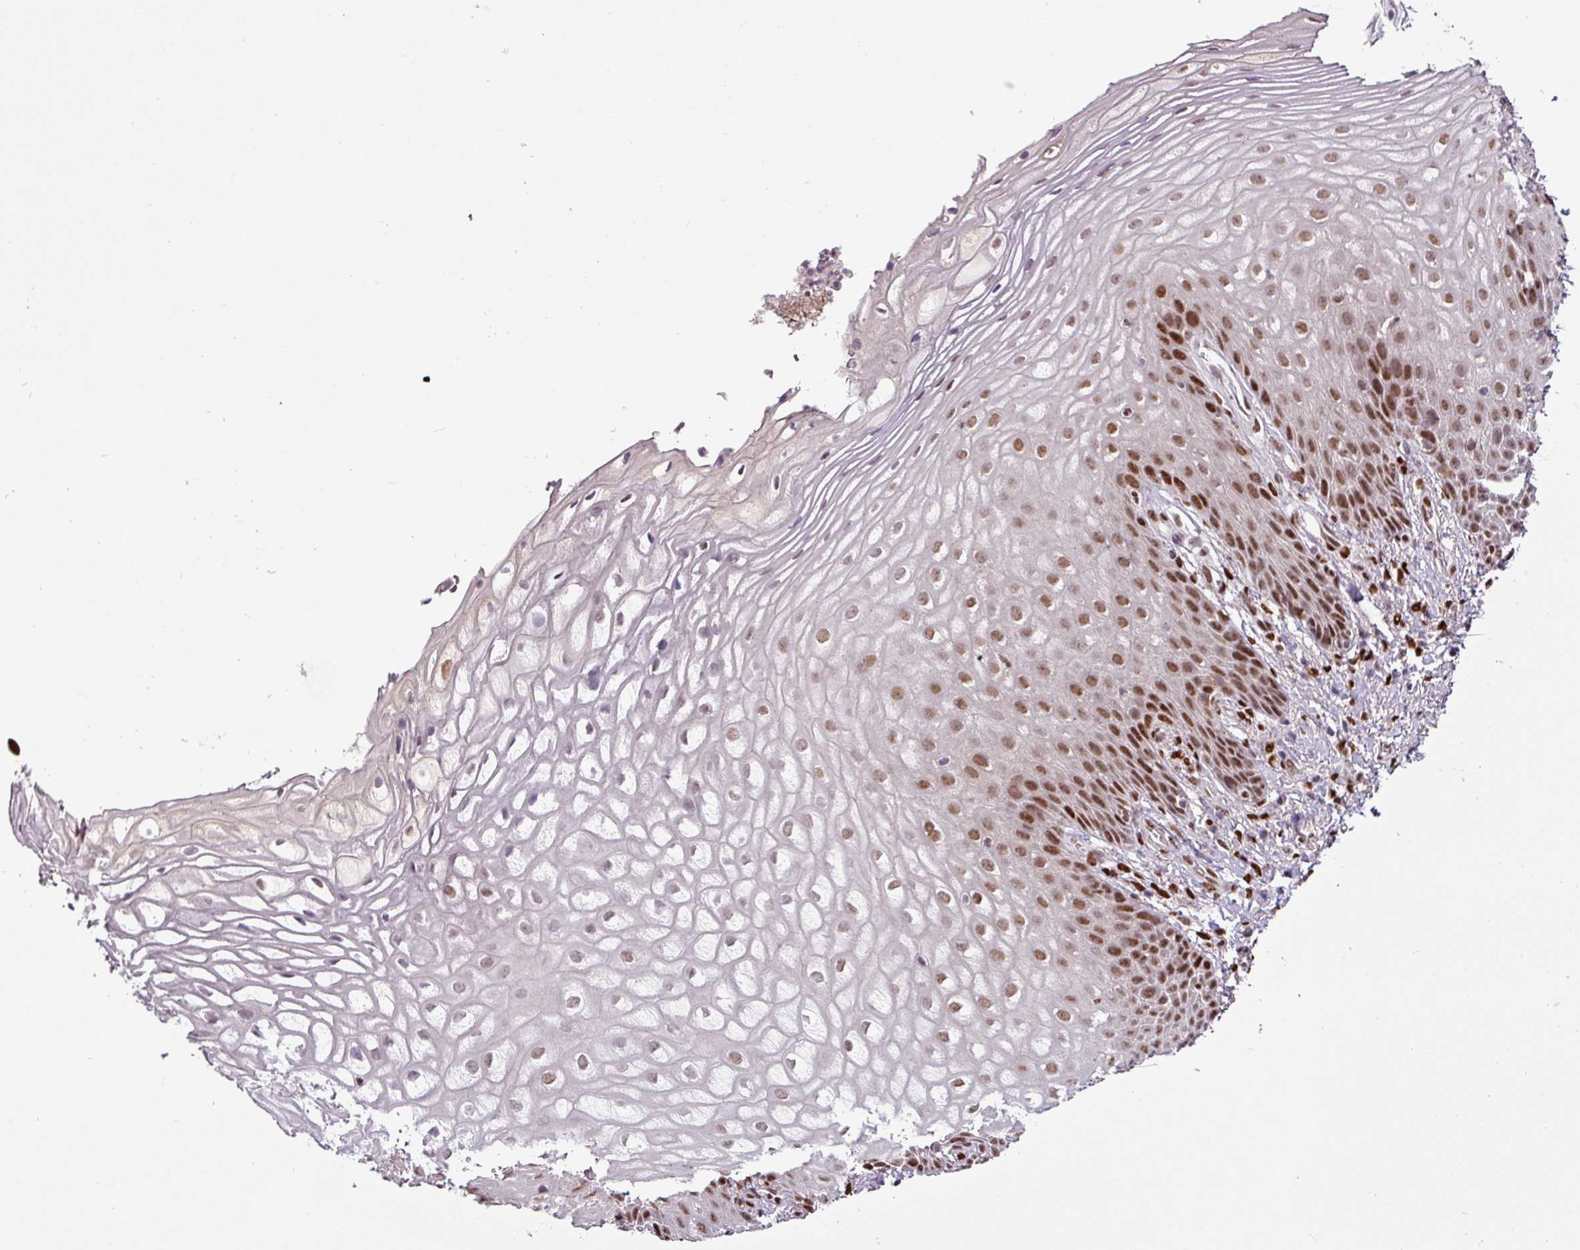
{"staining": {"intensity": "strong", "quantity": ">75%", "location": "nuclear"}, "tissue": "vagina", "cell_type": "Squamous epithelial cells", "image_type": "normal", "snomed": [{"axis": "morphology", "description": "Normal tissue, NOS"}, {"axis": "topography", "description": "Vagina"}], "caption": "Strong nuclear protein staining is identified in about >75% of squamous epithelial cells in vagina.", "gene": "IRF2BPL", "patient": {"sex": "female", "age": 60}}